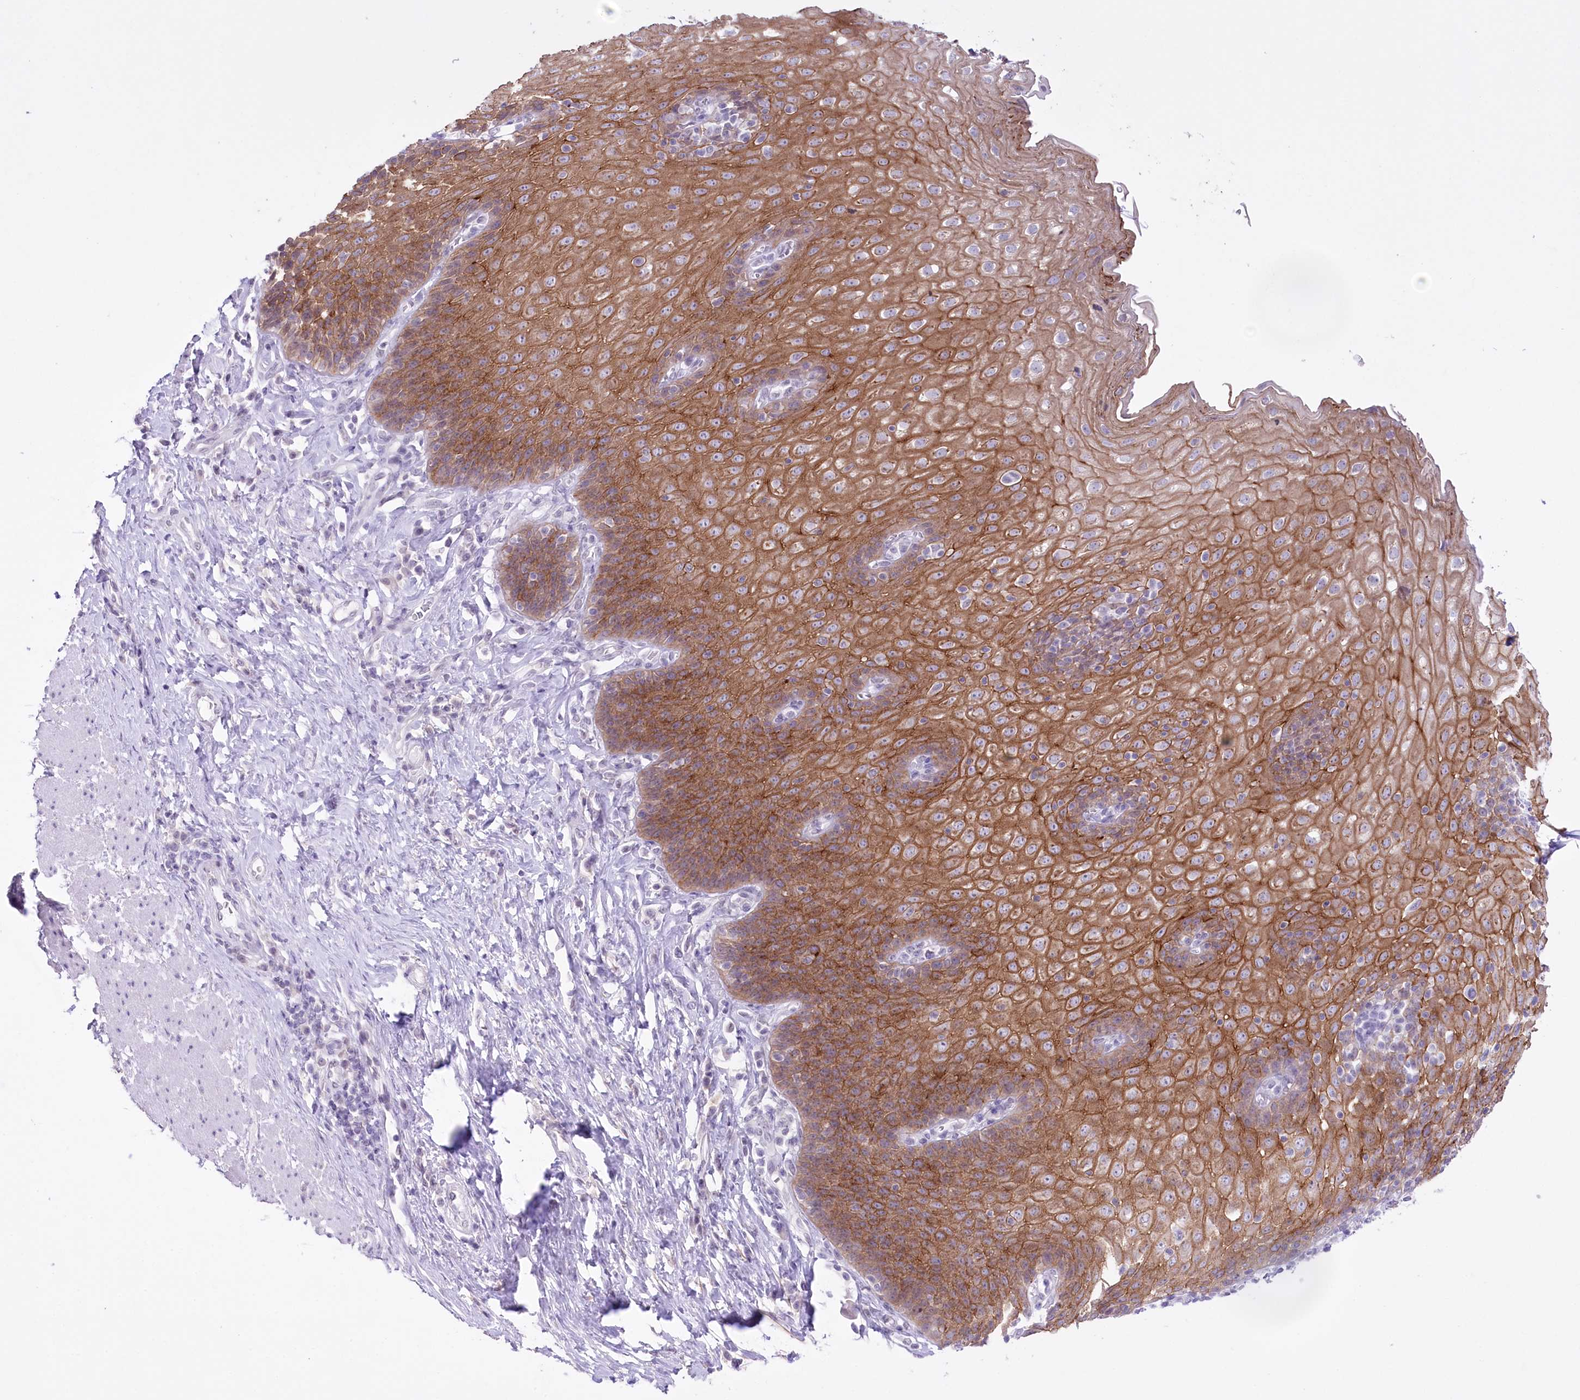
{"staining": {"intensity": "strong", "quantity": ">75%", "location": "cytoplasmic/membranous"}, "tissue": "esophagus", "cell_type": "Squamous epithelial cells", "image_type": "normal", "snomed": [{"axis": "morphology", "description": "Normal tissue, NOS"}, {"axis": "topography", "description": "Esophagus"}], "caption": "A micrograph of human esophagus stained for a protein reveals strong cytoplasmic/membranous brown staining in squamous epithelial cells. (DAB (3,3'-diaminobenzidine) = brown stain, brightfield microscopy at high magnification).", "gene": "SLC39A10", "patient": {"sex": "female", "age": 61}}